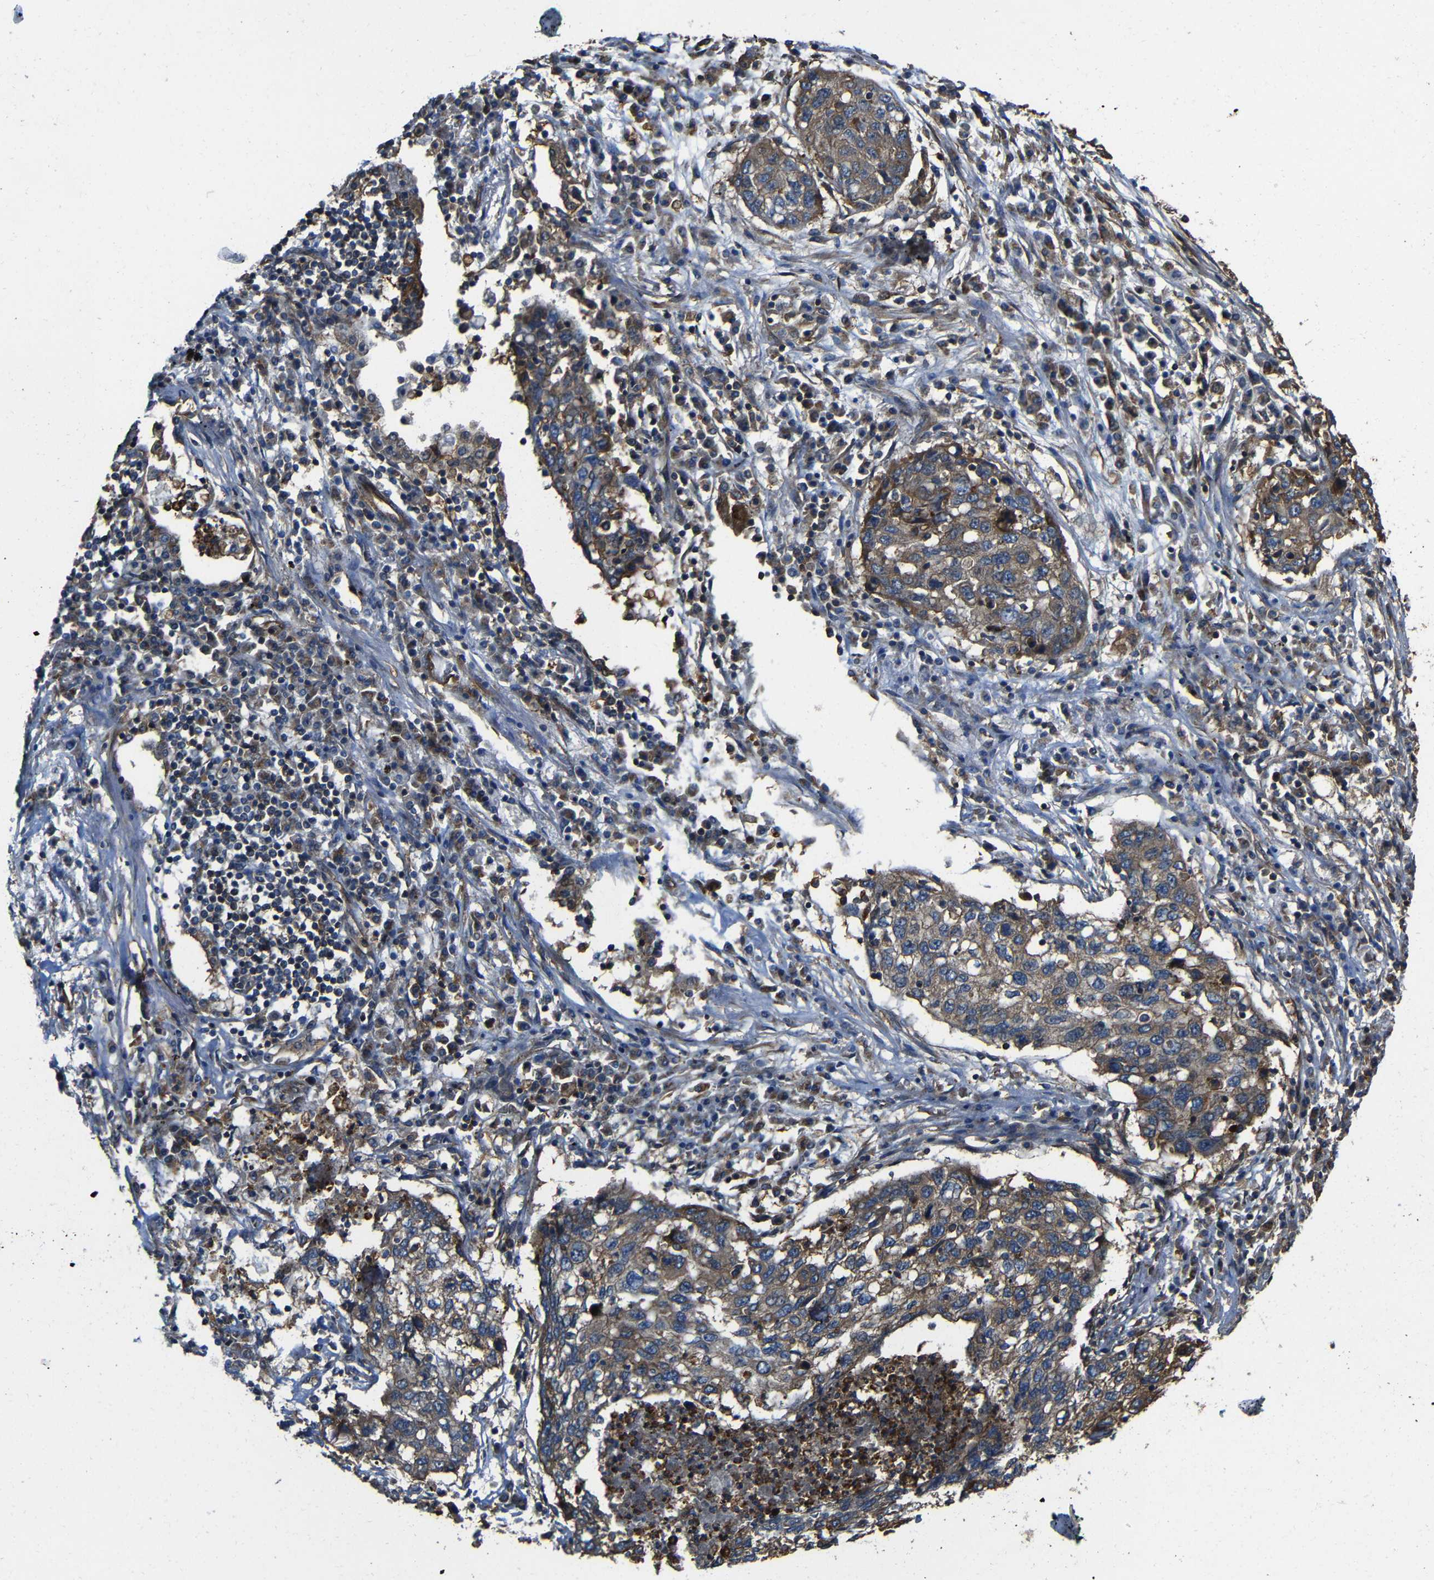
{"staining": {"intensity": "weak", "quantity": ">75%", "location": "cytoplasmic/membranous"}, "tissue": "lung cancer", "cell_type": "Tumor cells", "image_type": "cancer", "snomed": [{"axis": "morphology", "description": "Squamous cell carcinoma, NOS"}, {"axis": "topography", "description": "Lung"}], "caption": "A micrograph of human lung cancer (squamous cell carcinoma) stained for a protein displays weak cytoplasmic/membranous brown staining in tumor cells. Using DAB (3,3'-diaminobenzidine) (brown) and hematoxylin (blue) stains, captured at high magnification using brightfield microscopy.", "gene": "PTCH1", "patient": {"sex": "female", "age": 63}}